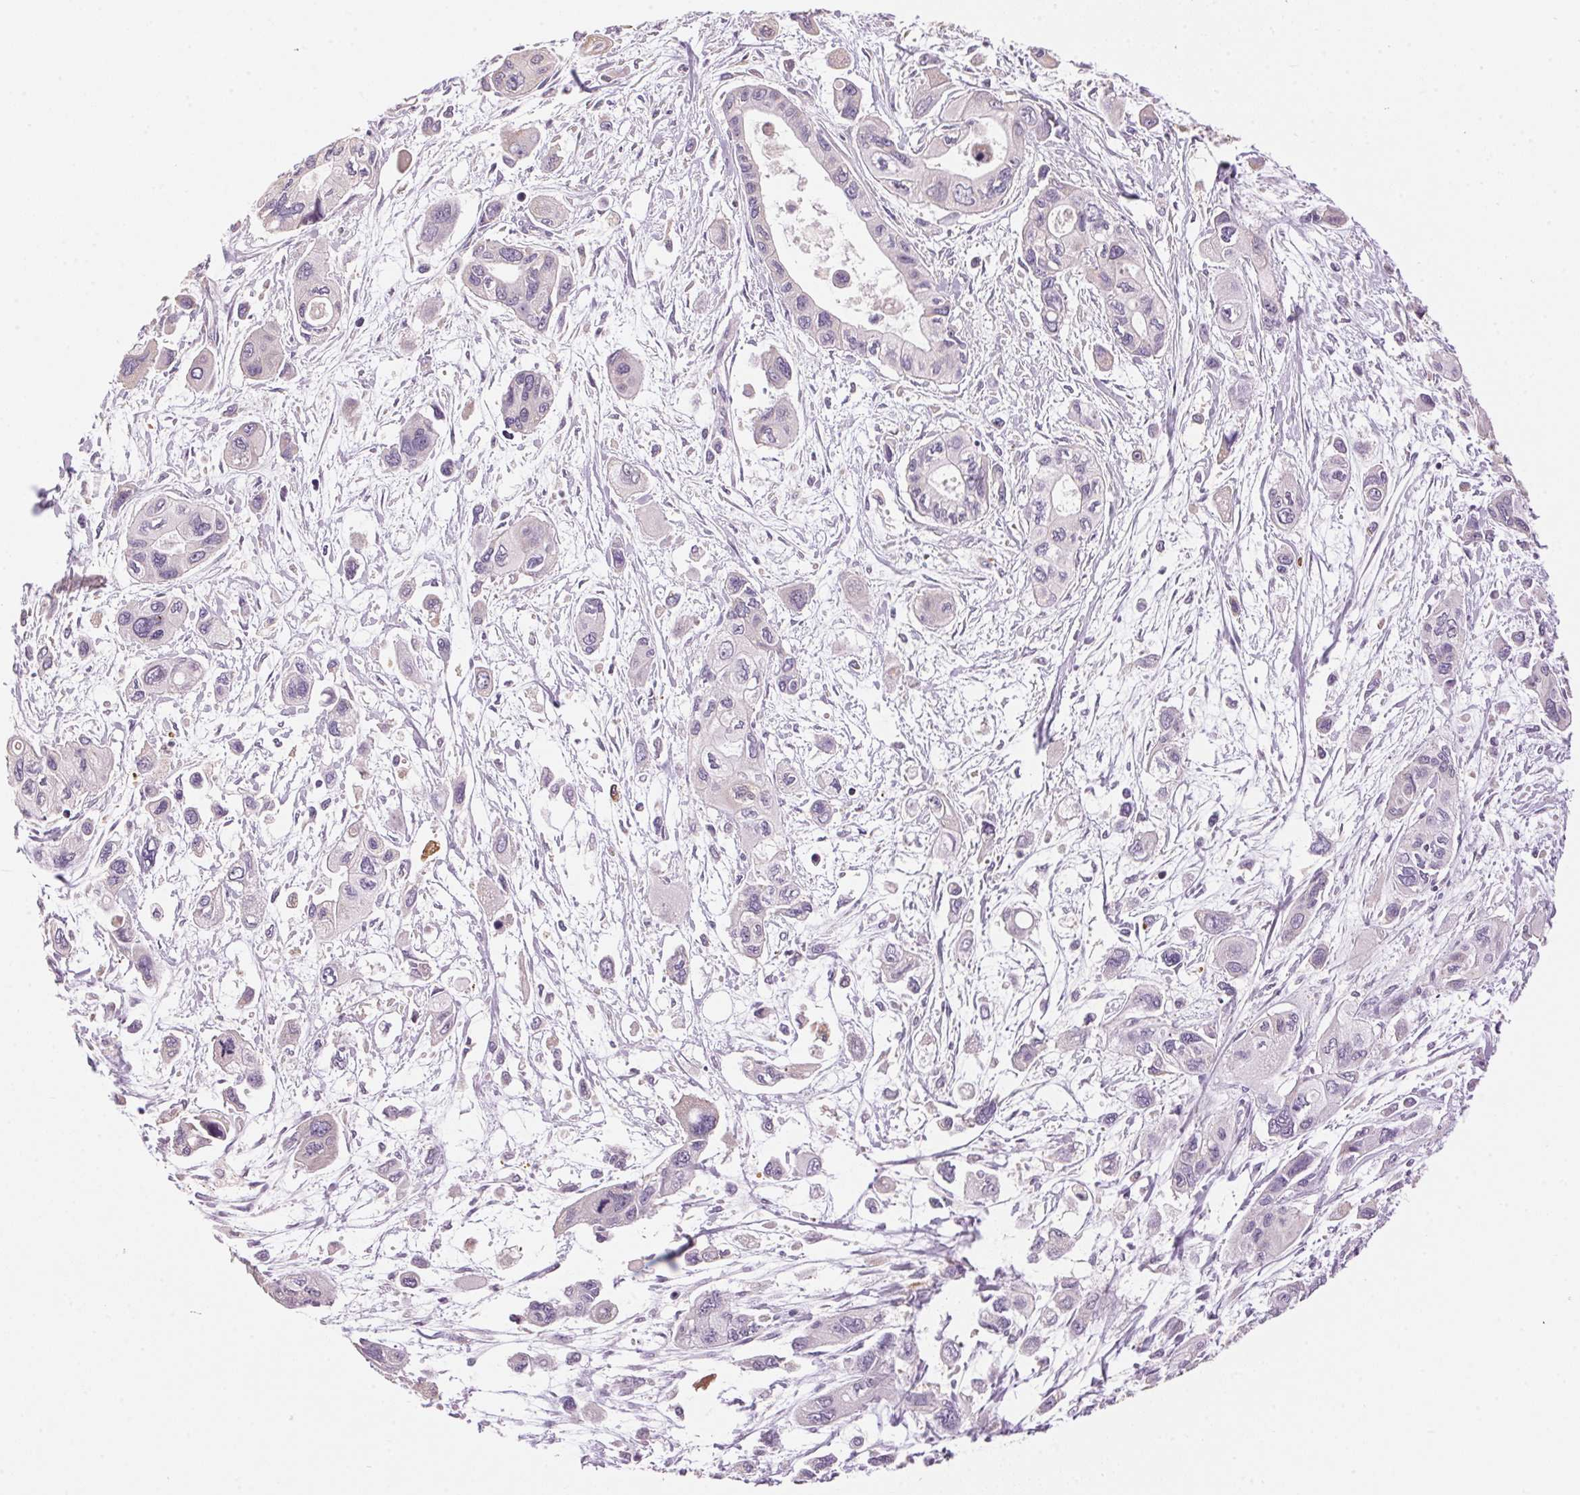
{"staining": {"intensity": "negative", "quantity": "none", "location": "none"}, "tissue": "pancreatic cancer", "cell_type": "Tumor cells", "image_type": "cancer", "snomed": [{"axis": "morphology", "description": "Adenocarcinoma, NOS"}, {"axis": "topography", "description": "Pancreas"}], "caption": "The image reveals no significant staining in tumor cells of pancreatic cancer.", "gene": "LYZL6", "patient": {"sex": "female", "age": 47}}